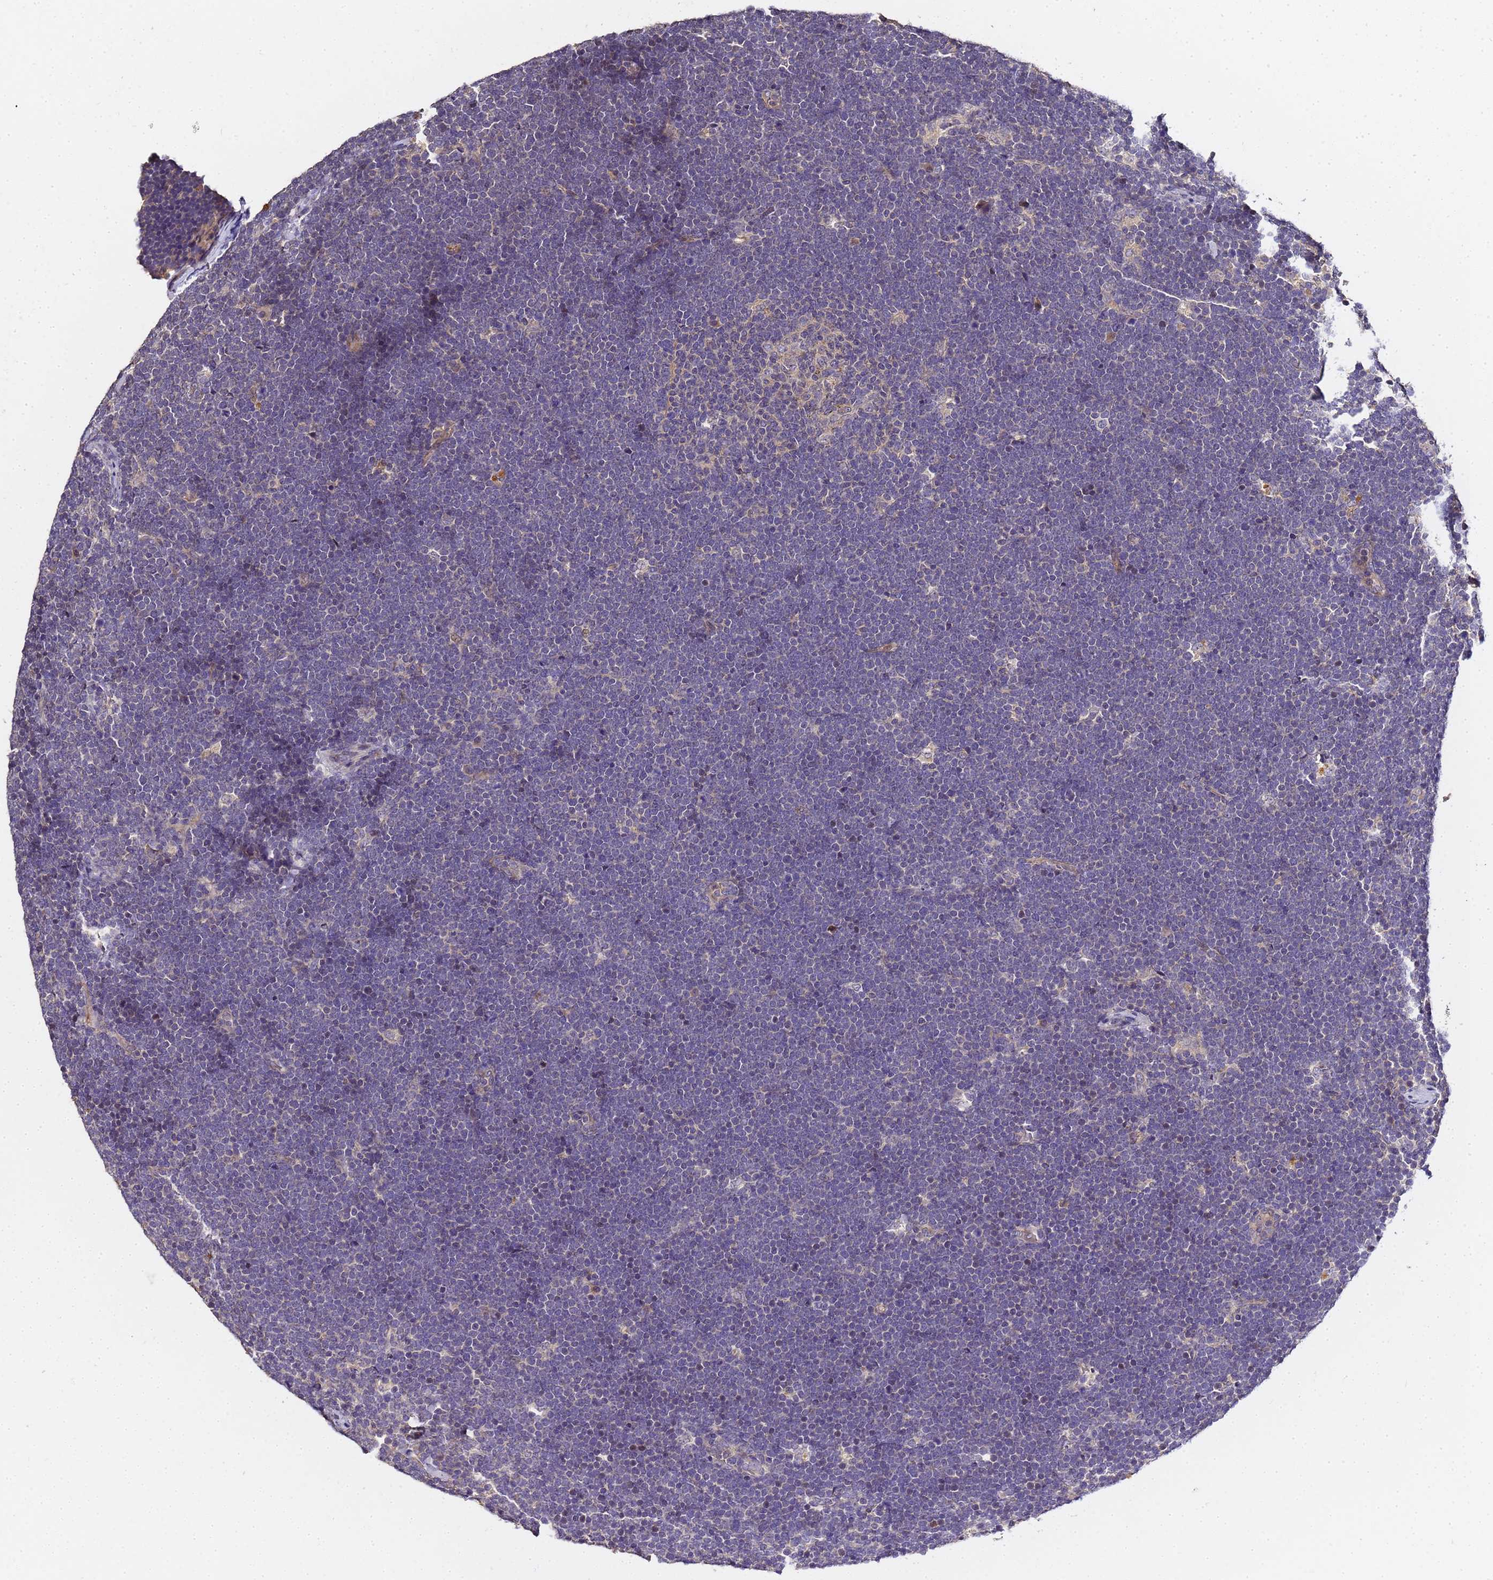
{"staining": {"intensity": "negative", "quantity": "none", "location": "none"}, "tissue": "lymphoma", "cell_type": "Tumor cells", "image_type": "cancer", "snomed": [{"axis": "morphology", "description": "Malignant lymphoma, non-Hodgkin's type, High grade"}, {"axis": "topography", "description": "Lymph node"}], "caption": "The immunohistochemistry (IHC) photomicrograph has no significant staining in tumor cells of lymphoma tissue.", "gene": "LGI4", "patient": {"sex": "male", "age": 13}}